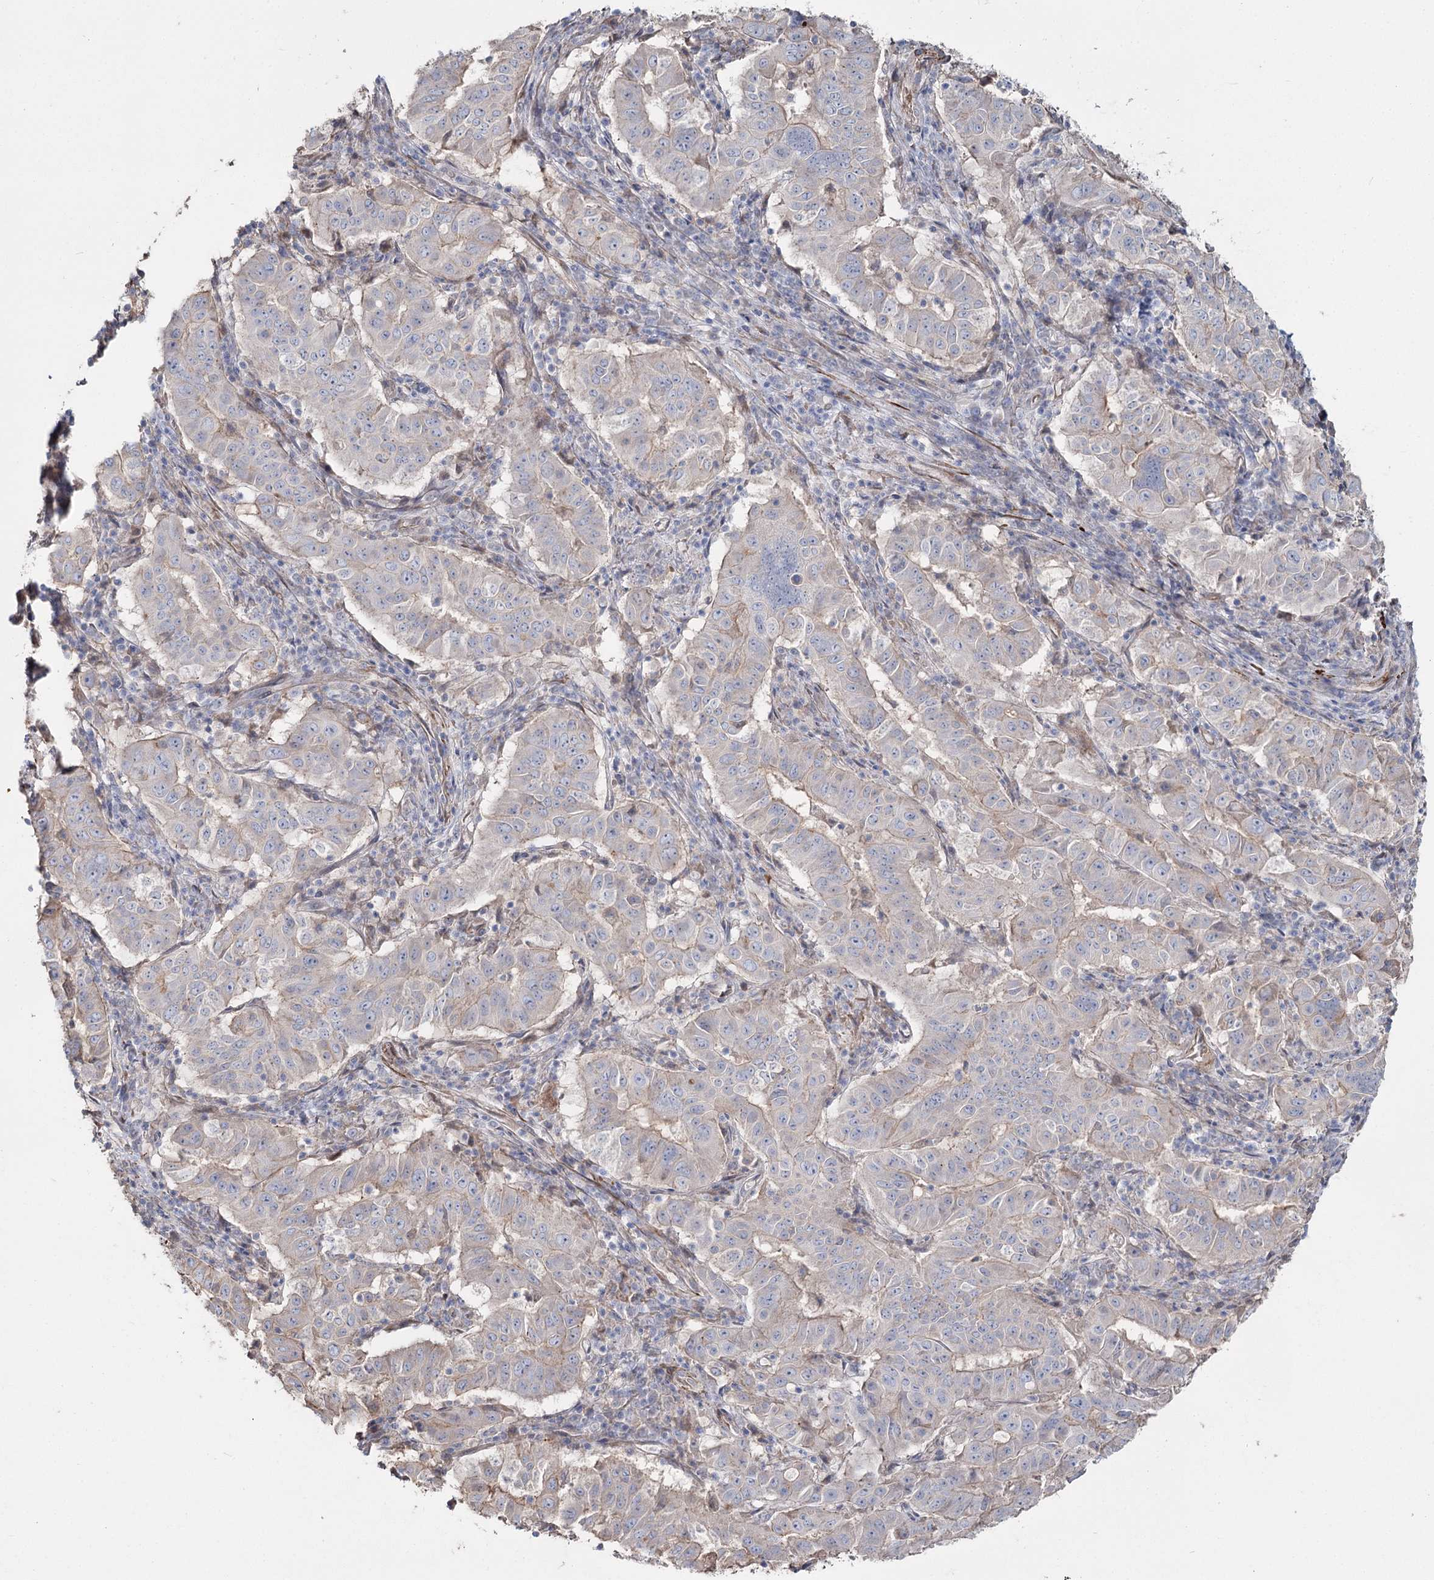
{"staining": {"intensity": "negative", "quantity": "none", "location": "none"}, "tissue": "pancreatic cancer", "cell_type": "Tumor cells", "image_type": "cancer", "snomed": [{"axis": "morphology", "description": "Adenocarcinoma, NOS"}, {"axis": "topography", "description": "Pancreas"}], "caption": "Tumor cells are negative for protein expression in human adenocarcinoma (pancreatic). Brightfield microscopy of immunohistochemistry stained with DAB (3,3'-diaminobenzidine) (brown) and hematoxylin (blue), captured at high magnification.", "gene": "SUMF1", "patient": {"sex": "male", "age": 63}}